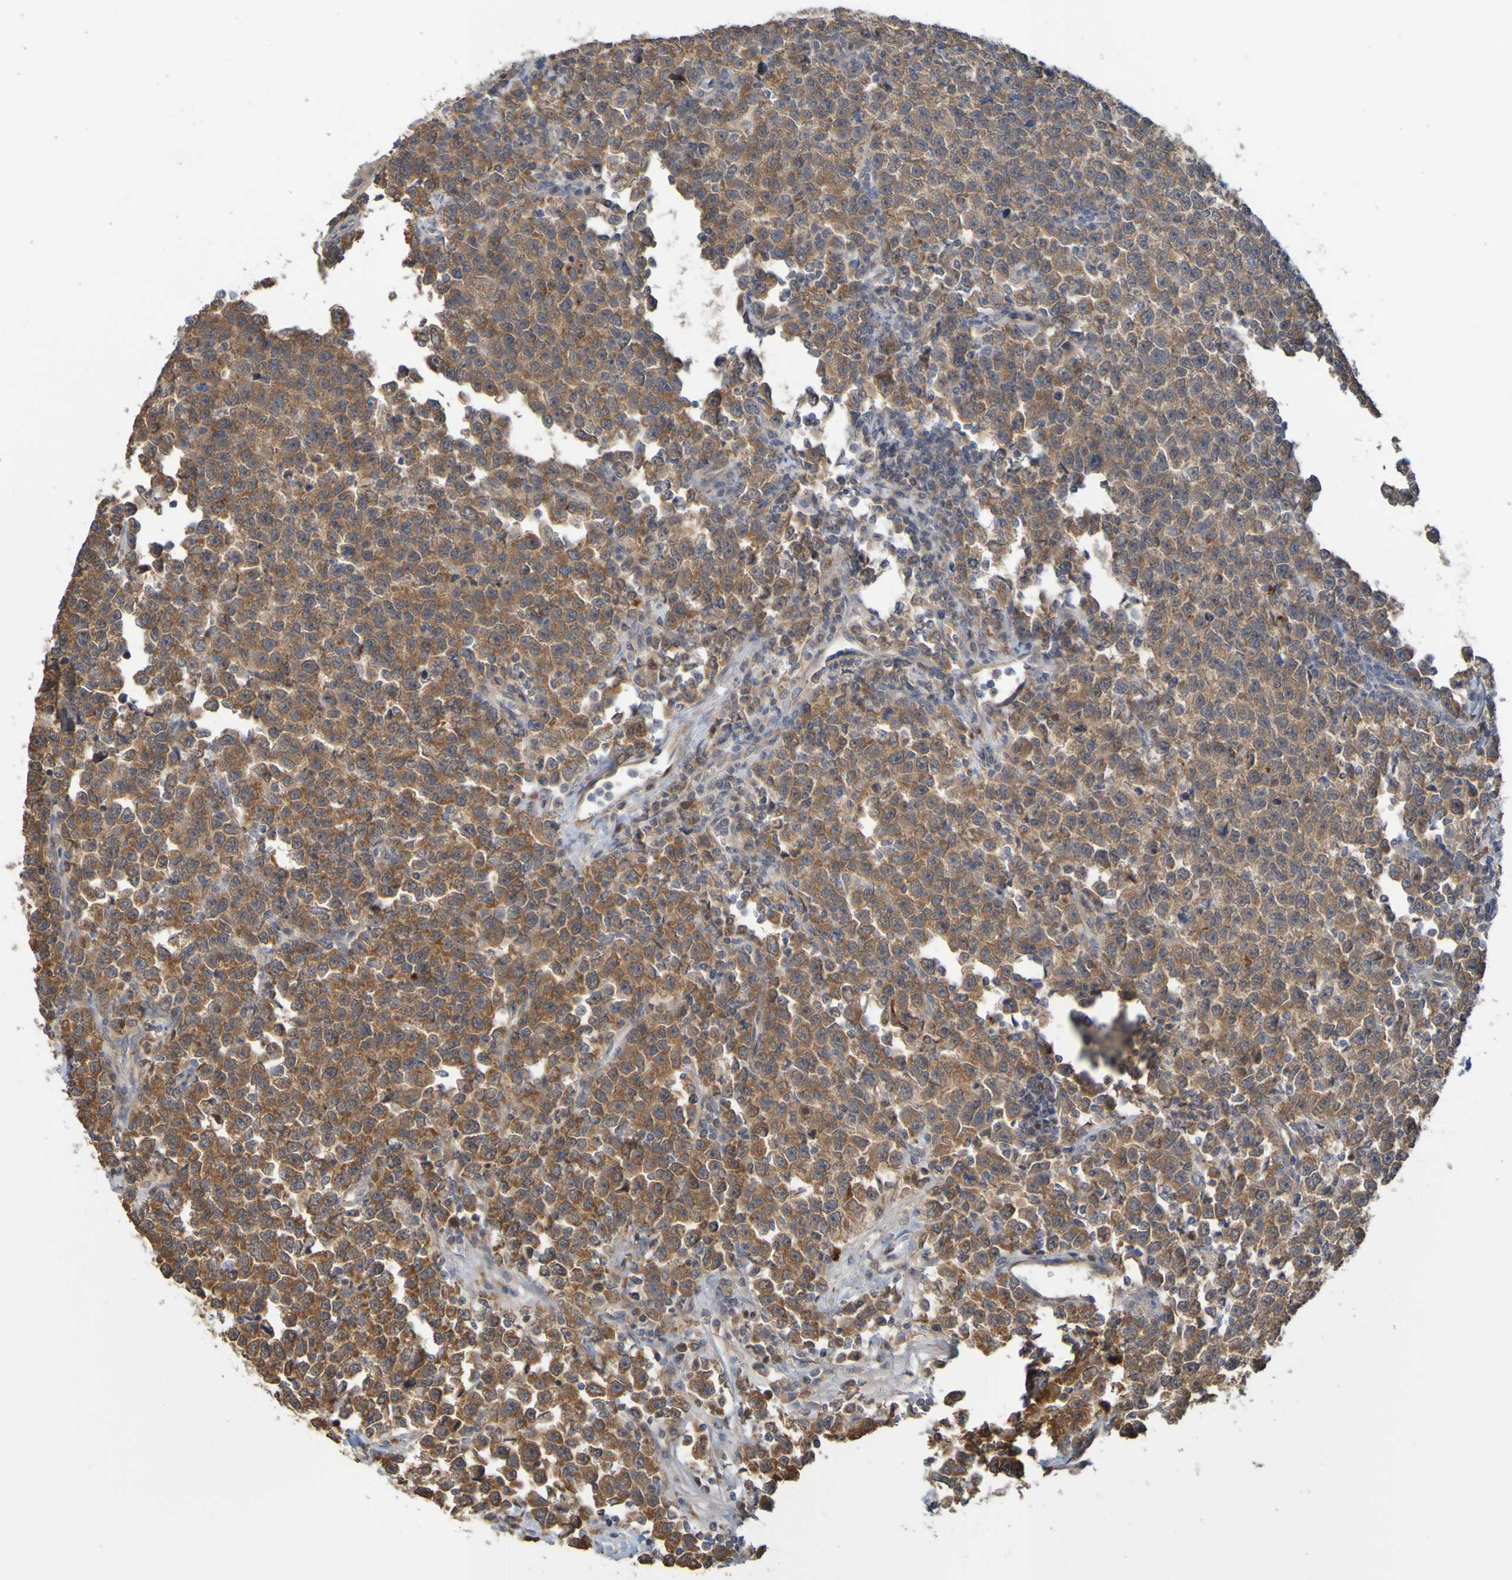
{"staining": {"intensity": "moderate", "quantity": ">75%", "location": "cytoplasmic/membranous"}, "tissue": "testis cancer", "cell_type": "Tumor cells", "image_type": "cancer", "snomed": [{"axis": "morphology", "description": "Seminoma, NOS"}, {"axis": "topography", "description": "Testis"}], "caption": "Moderate cytoplasmic/membranous expression for a protein is seen in about >75% of tumor cells of testis cancer using IHC.", "gene": "NAV2", "patient": {"sex": "male", "age": 43}}